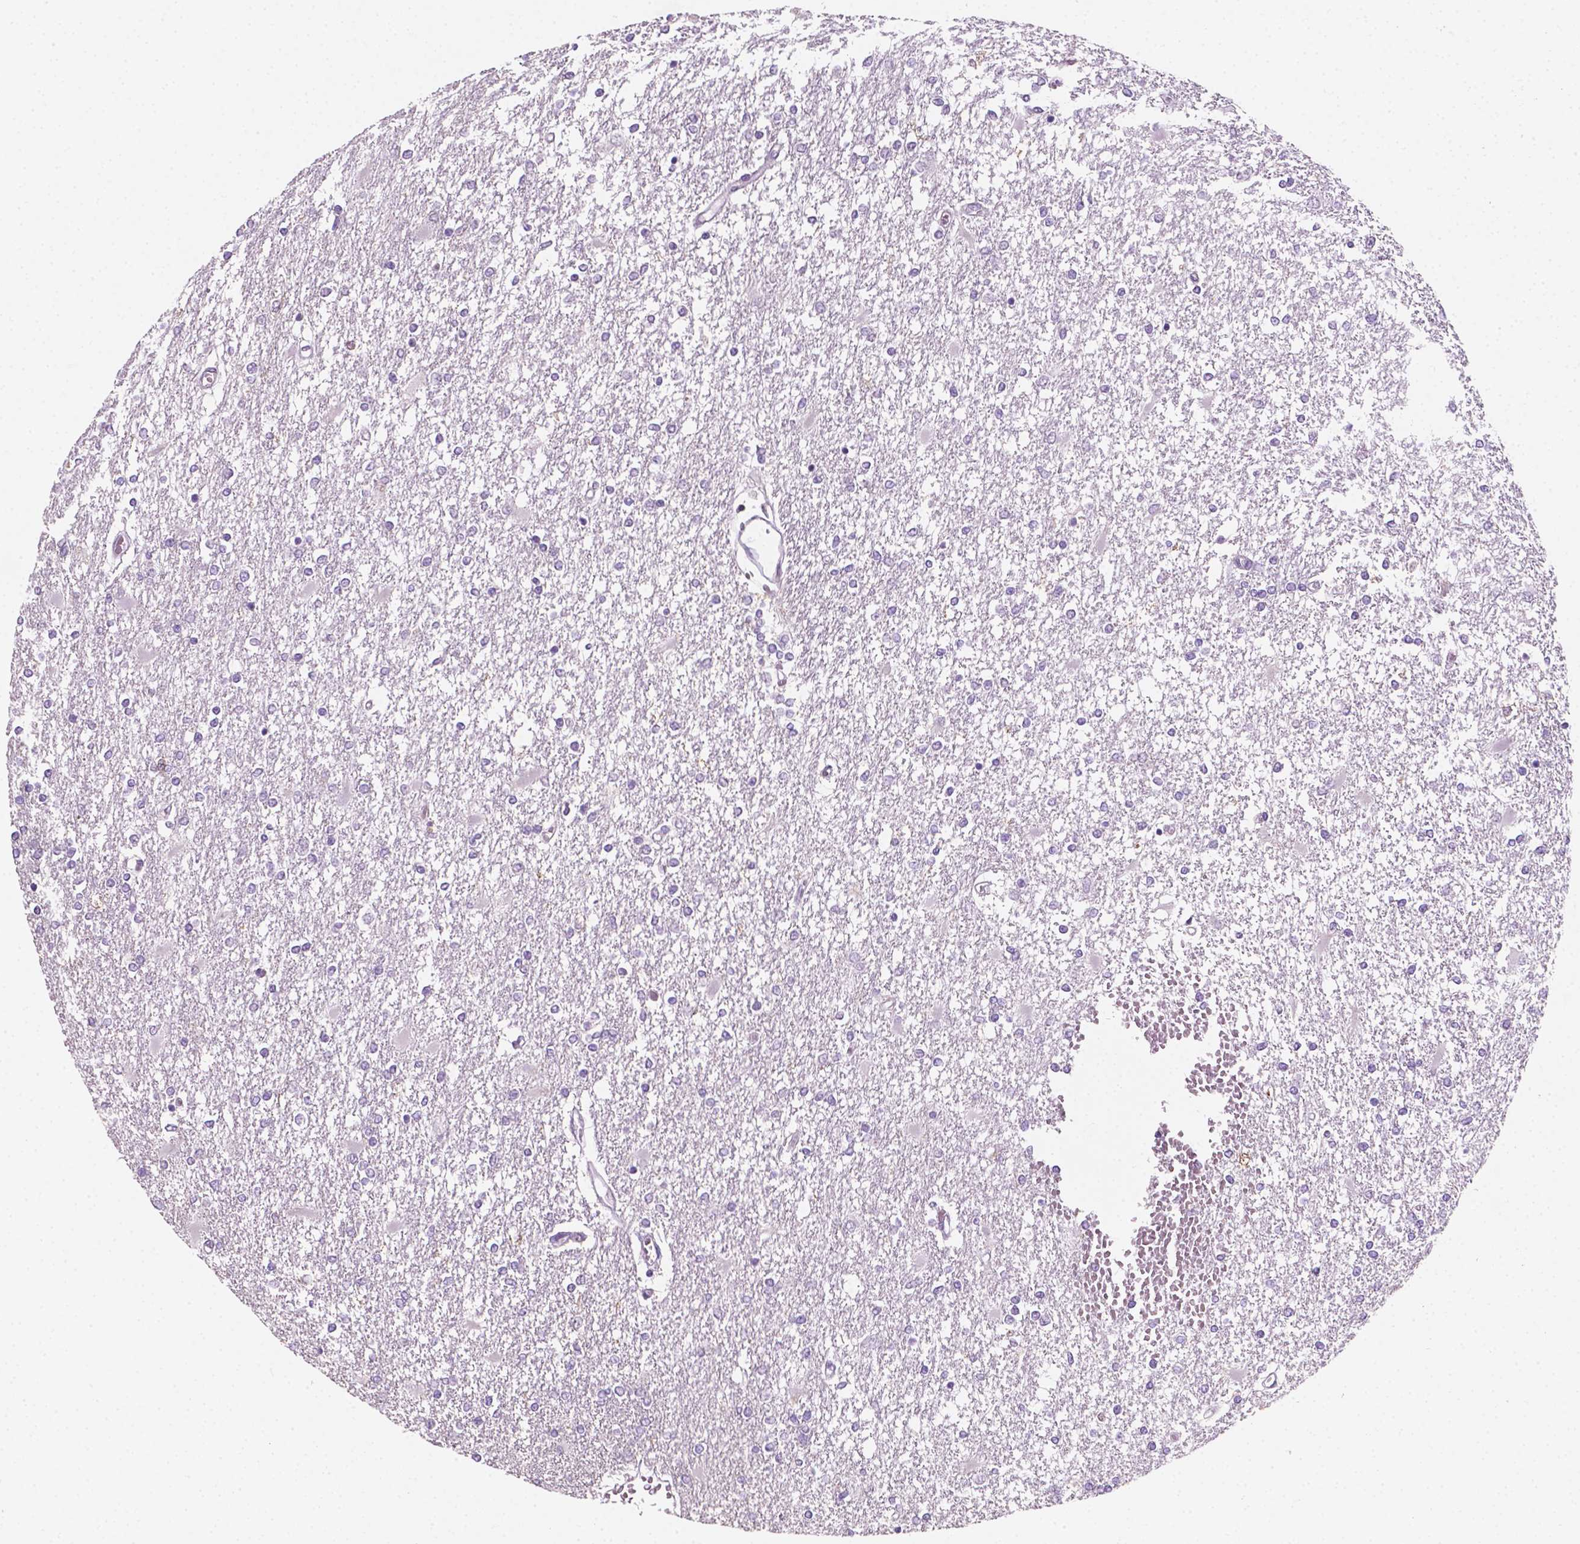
{"staining": {"intensity": "negative", "quantity": "none", "location": "none"}, "tissue": "glioma", "cell_type": "Tumor cells", "image_type": "cancer", "snomed": [{"axis": "morphology", "description": "Glioma, malignant, High grade"}, {"axis": "topography", "description": "Cerebral cortex"}], "caption": "Tumor cells show no significant protein staining in glioma. (DAB immunohistochemistry (IHC) visualized using brightfield microscopy, high magnification).", "gene": "EGFR", "patient": {"sex": "male", "age": 79}}